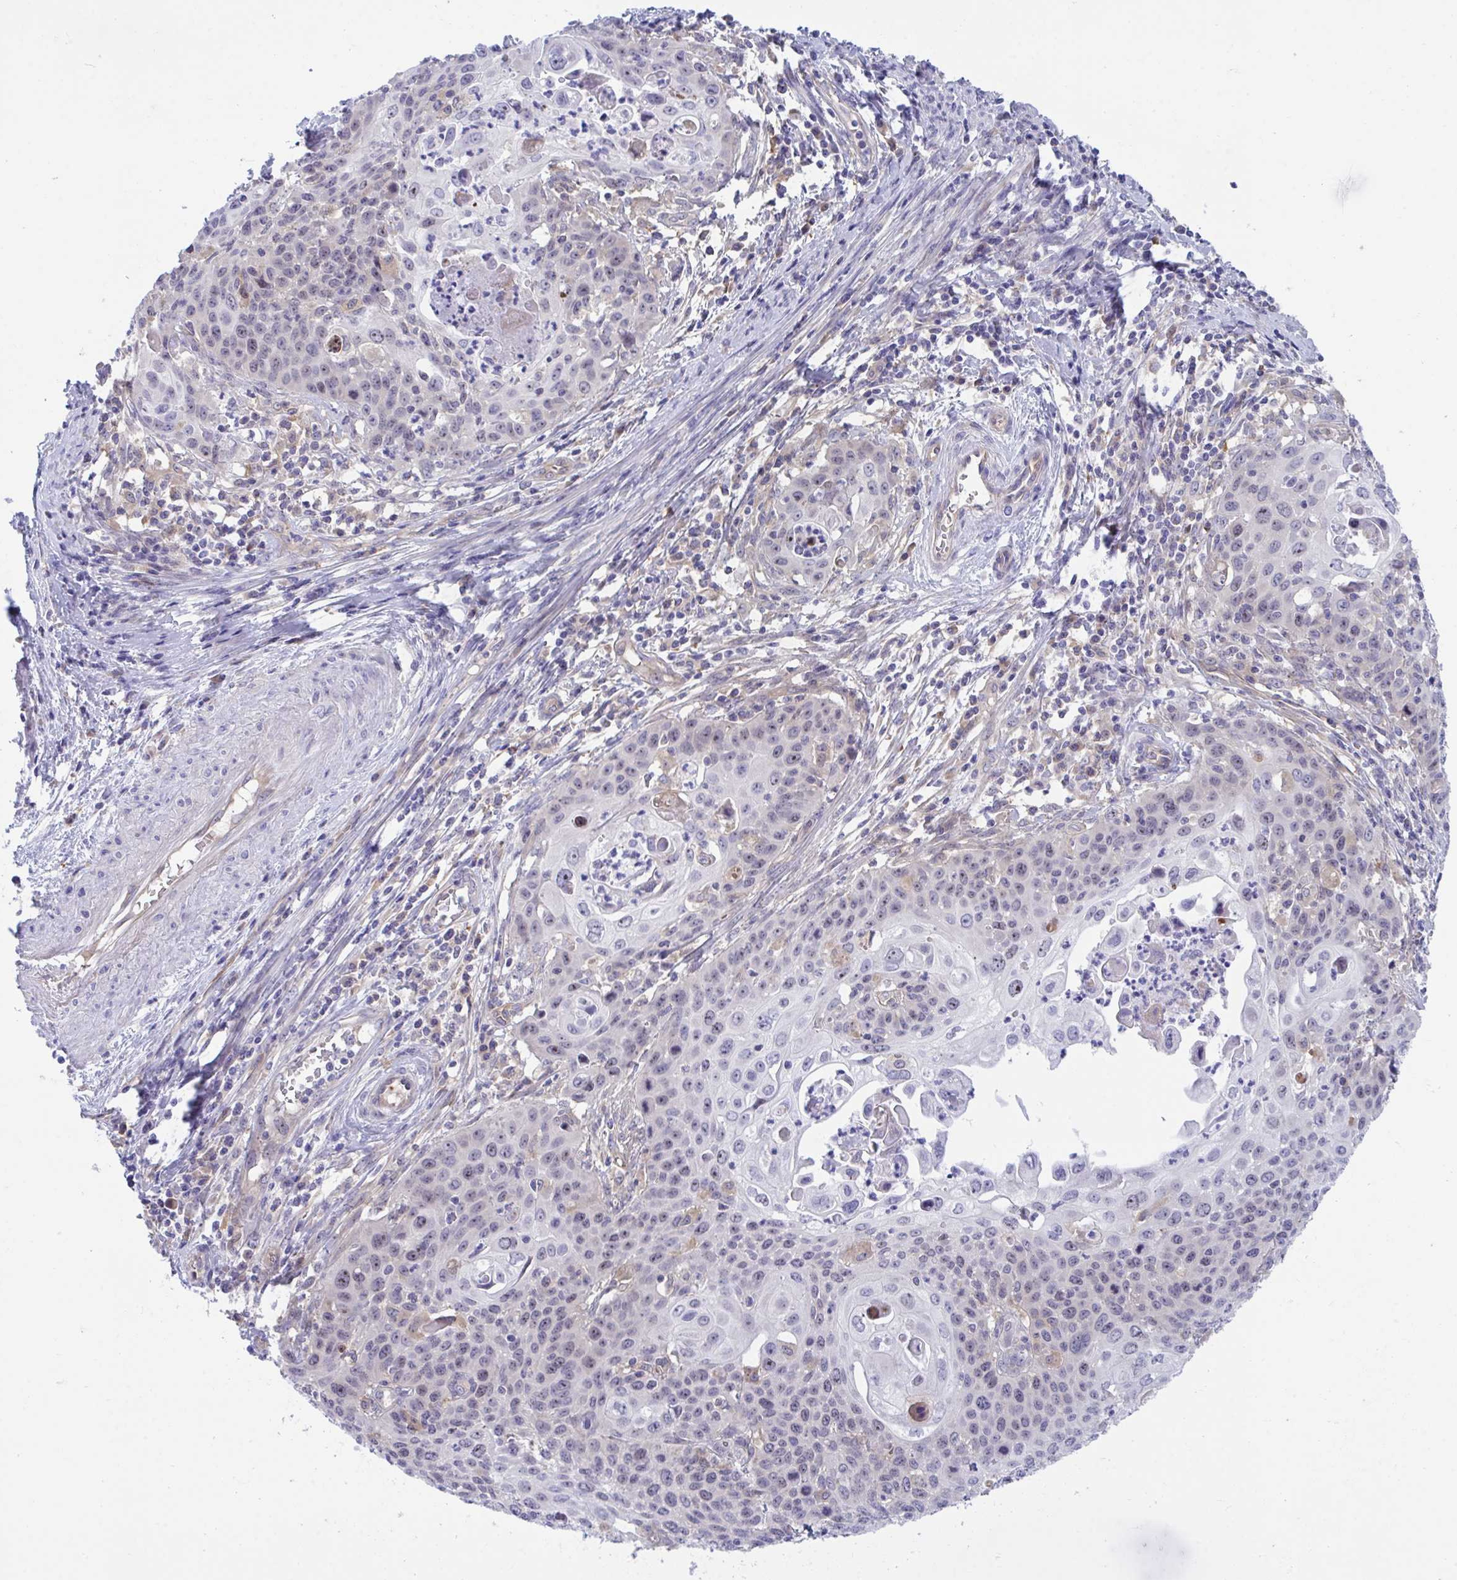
{"staining": {"intensity": "moderate", "quantity": "<25%", "location": "cytoplasmic/membranous,nuclear"}, "tissue": "cervical cancer", "cell_type": "Tumor cells", "image_type": "cancer", "snomed": [{"axis": "morphology", "description": "Squamous cell carcinoma, NOS"}, {"axis": "topography", "description": "Cervix"}], "caption": "Cervical squamous cell carcinoma stained with a brown dye displays moderate cytoplasmic/membranous and nuclear positive staining in approximately <25% of tumor cells.", "gene": "CENPQ", "patient": {"sex": "female", "age": 65}}